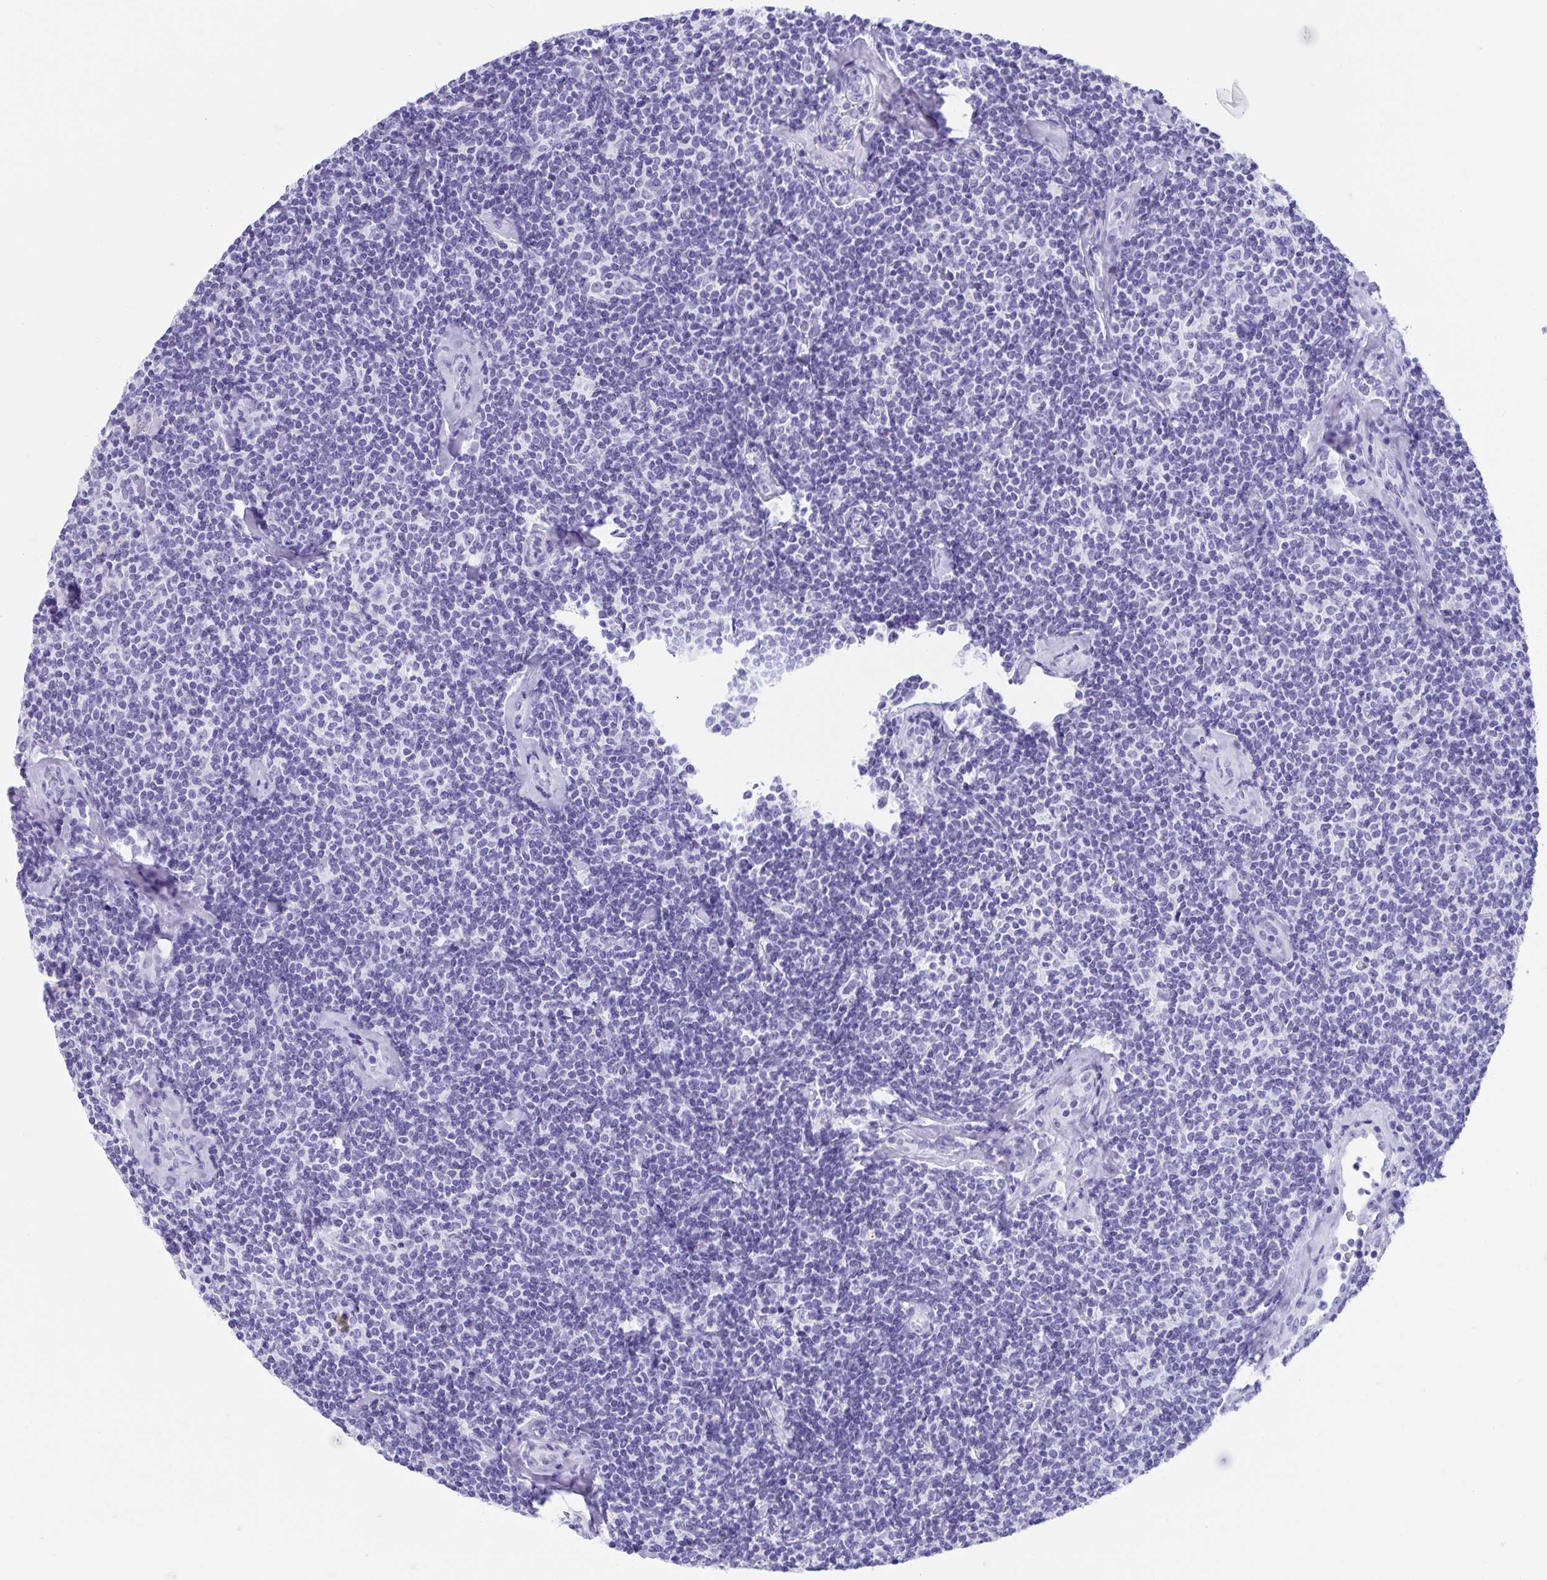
{"staining": {"intensity": "negative", "quantity": "none", "location": "none"}, "tissue": "lymphoma", "cell_type": "Tumor cells", "image_type": "cancer", "snomed": [{"axis": "morphology", "description": "Malignant lymphoma, non-Hodgkin's type, Low grade"}, {"axis": "topography", "description": "Lymph node"}], "caption": "Immunohistochemical staining of lymphoma demonstrates no significant expression in tumor cells.", "gene": "TMEM35A", "patient": {"sex": "female", "age": 56}}